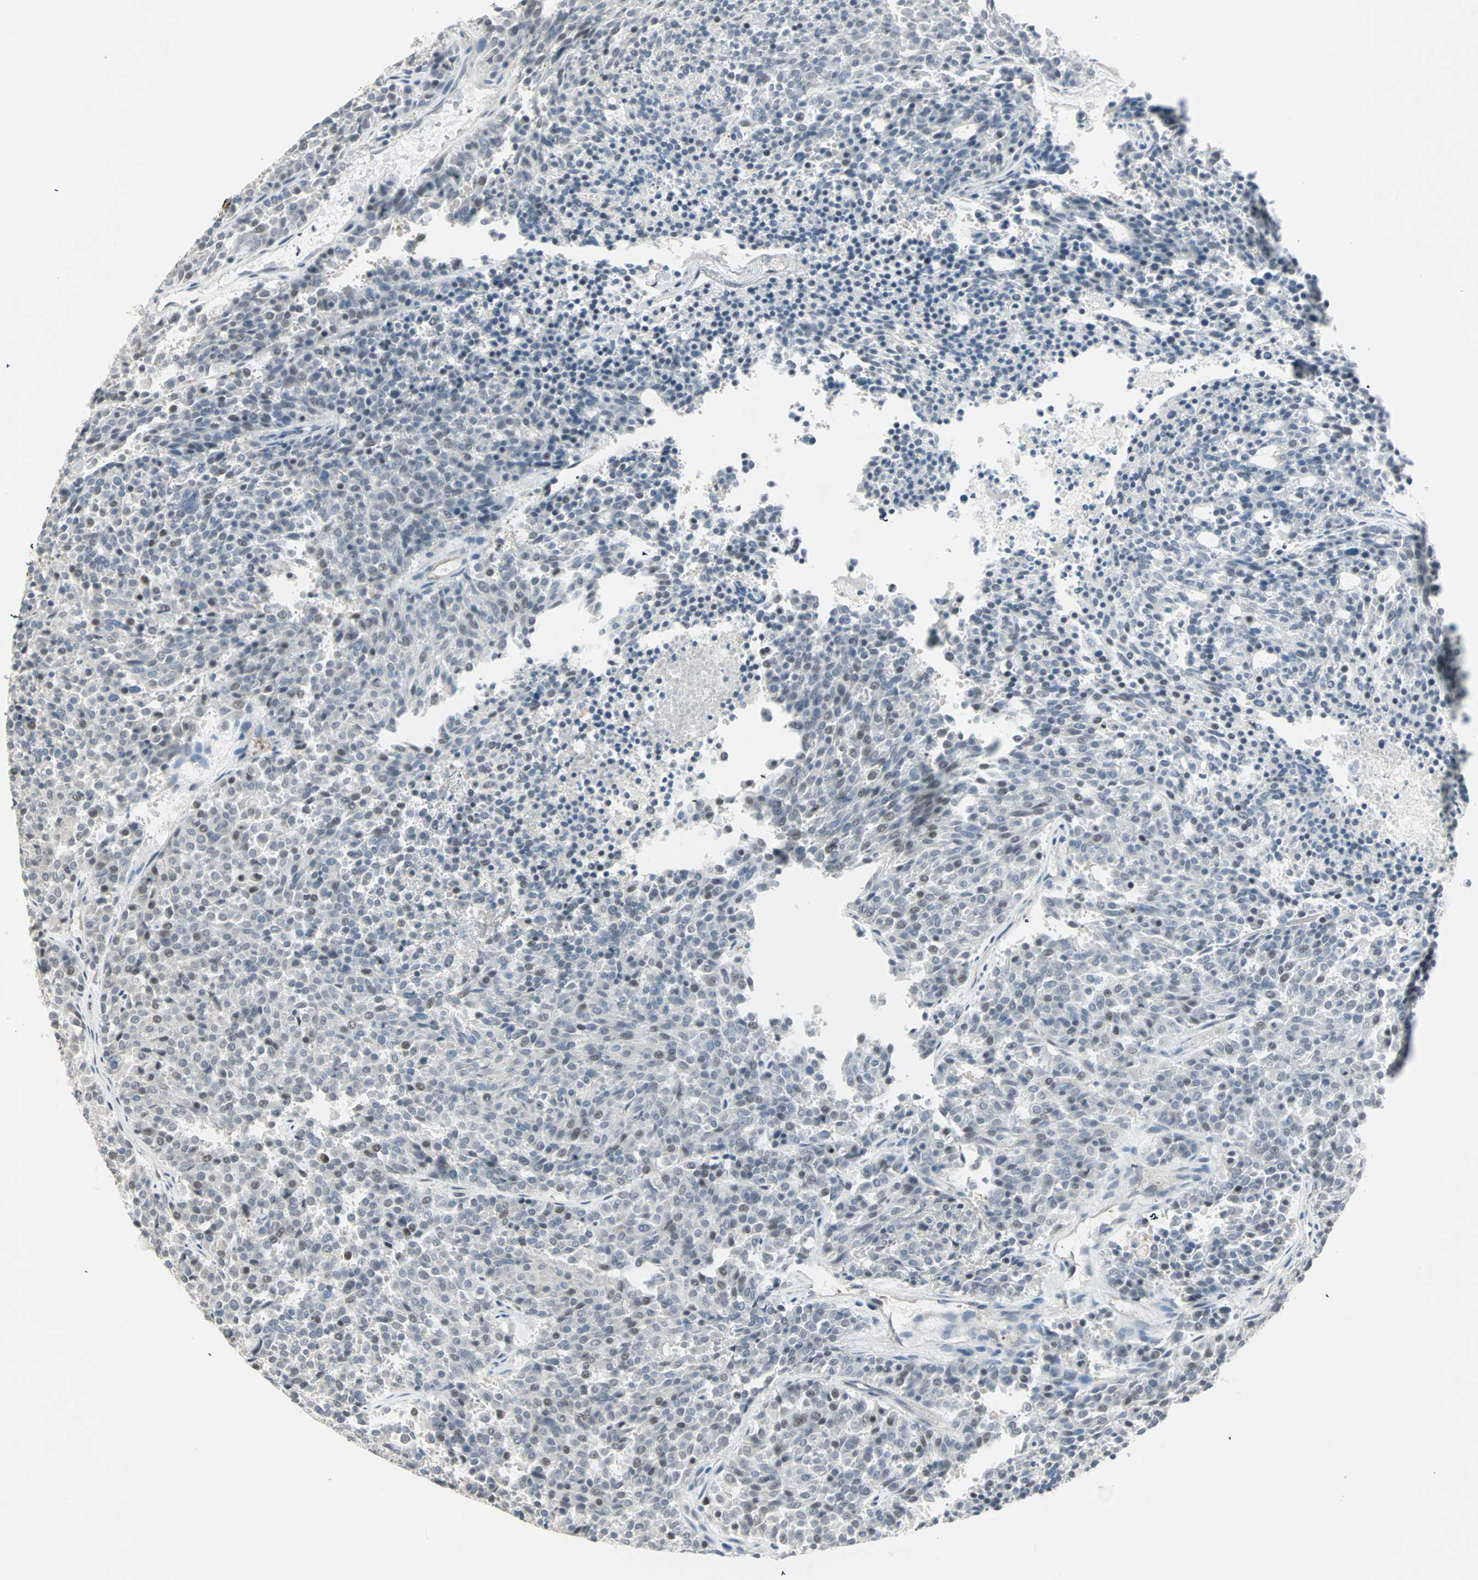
{"staining": {"intensity": "negative", "quantity": "none", "location": "none"}, "tissue": "carcinoid", "cell_type": "Tumor cells", "image_type": "cancer", "snomed": [{"axis": "morphology", "description": "Carcinoid, malignant, NOS"}, {"axis": "topography", "description": "Pancreas"}], "caption": "Tumor cells are negative for brown protein staining in carcinoid. (Brightfield microscopy of DAB (3,3'-diaminobenzidine) IHC at high magnification).", "gene": "ZFP36", "patient": {"sex": "female", "age": 54}}